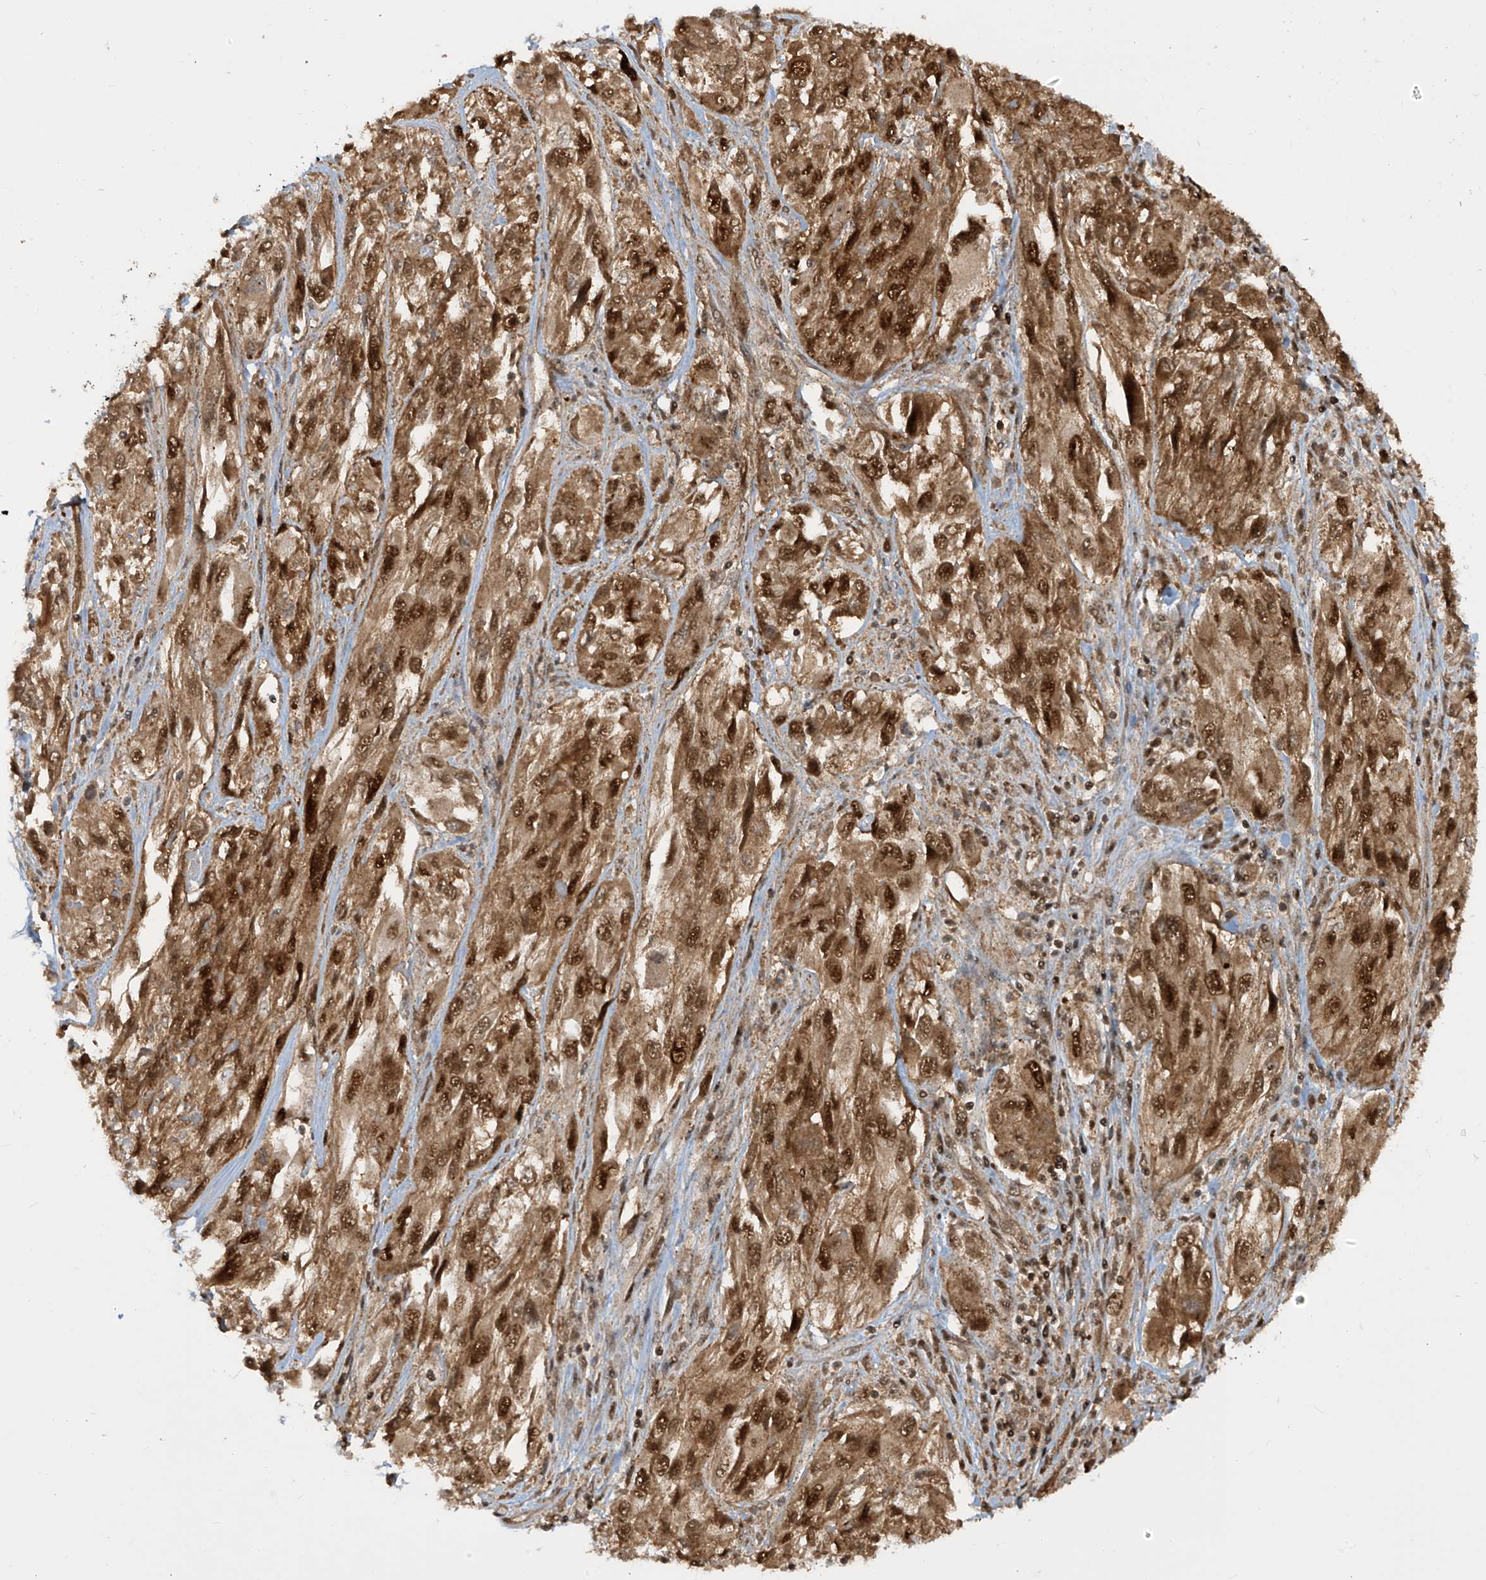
{"staining": {"intensity": "moderate", "quantity": ">75%", "location": "cytoplasmic/membranous,nuclear"}, "tissue": "melanoma", "cell_type": "Tumor cells", "image_type": "cancer", "snomed": [{"axis": "morphology", "description": "Malignant melanoma, NOS"}, {"axis": "topography", "description": "Skin"}], "caption": "A medium amount of moderate cytoplasmic/membranous and nuclear expression is present in approximately >75% of tumor cells in melanoma tissue.", "gene": "LAGE3", "patient": {"sex": "female", "age": 91}}